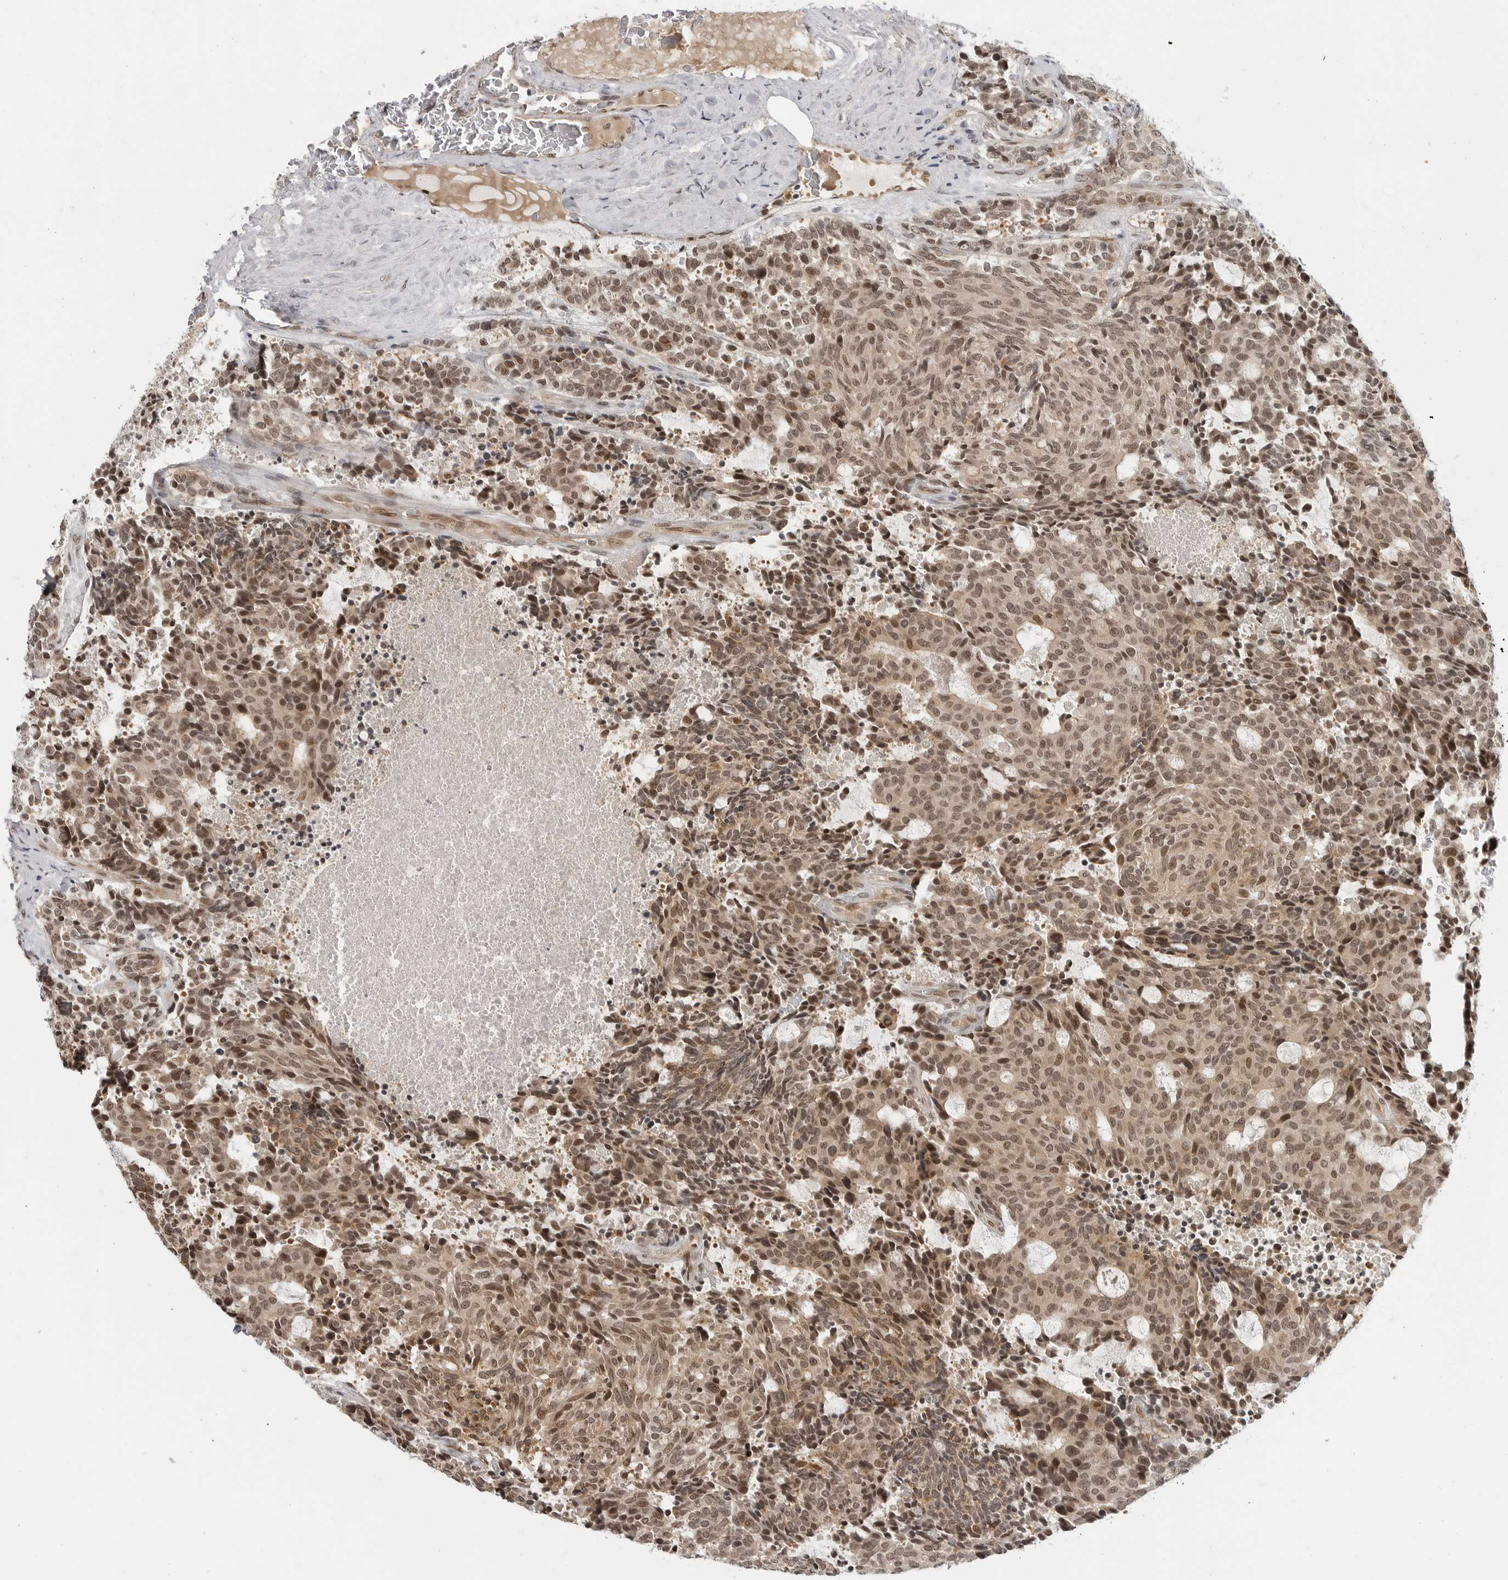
{"staining": {"intensity": "moderate", "quantity": ">75%", "location": "nuclear"}, "tissue": "carcinoid", "cell_type": "Tumor cells", "image_type": "cancer", "snomed": [{"axis": "morphology", "description": "Carcinoid, malignant, NOS"}, {"axis": "topography", "description": "Pancreas"}], "caption": "A brown stain shows moderate nuclear expression of a protein in malignant carcinoid tumor cells. Nuclei are stained in blue.", "gene": "C8orf33", "patient": {"sex": "female", "age": 54}}